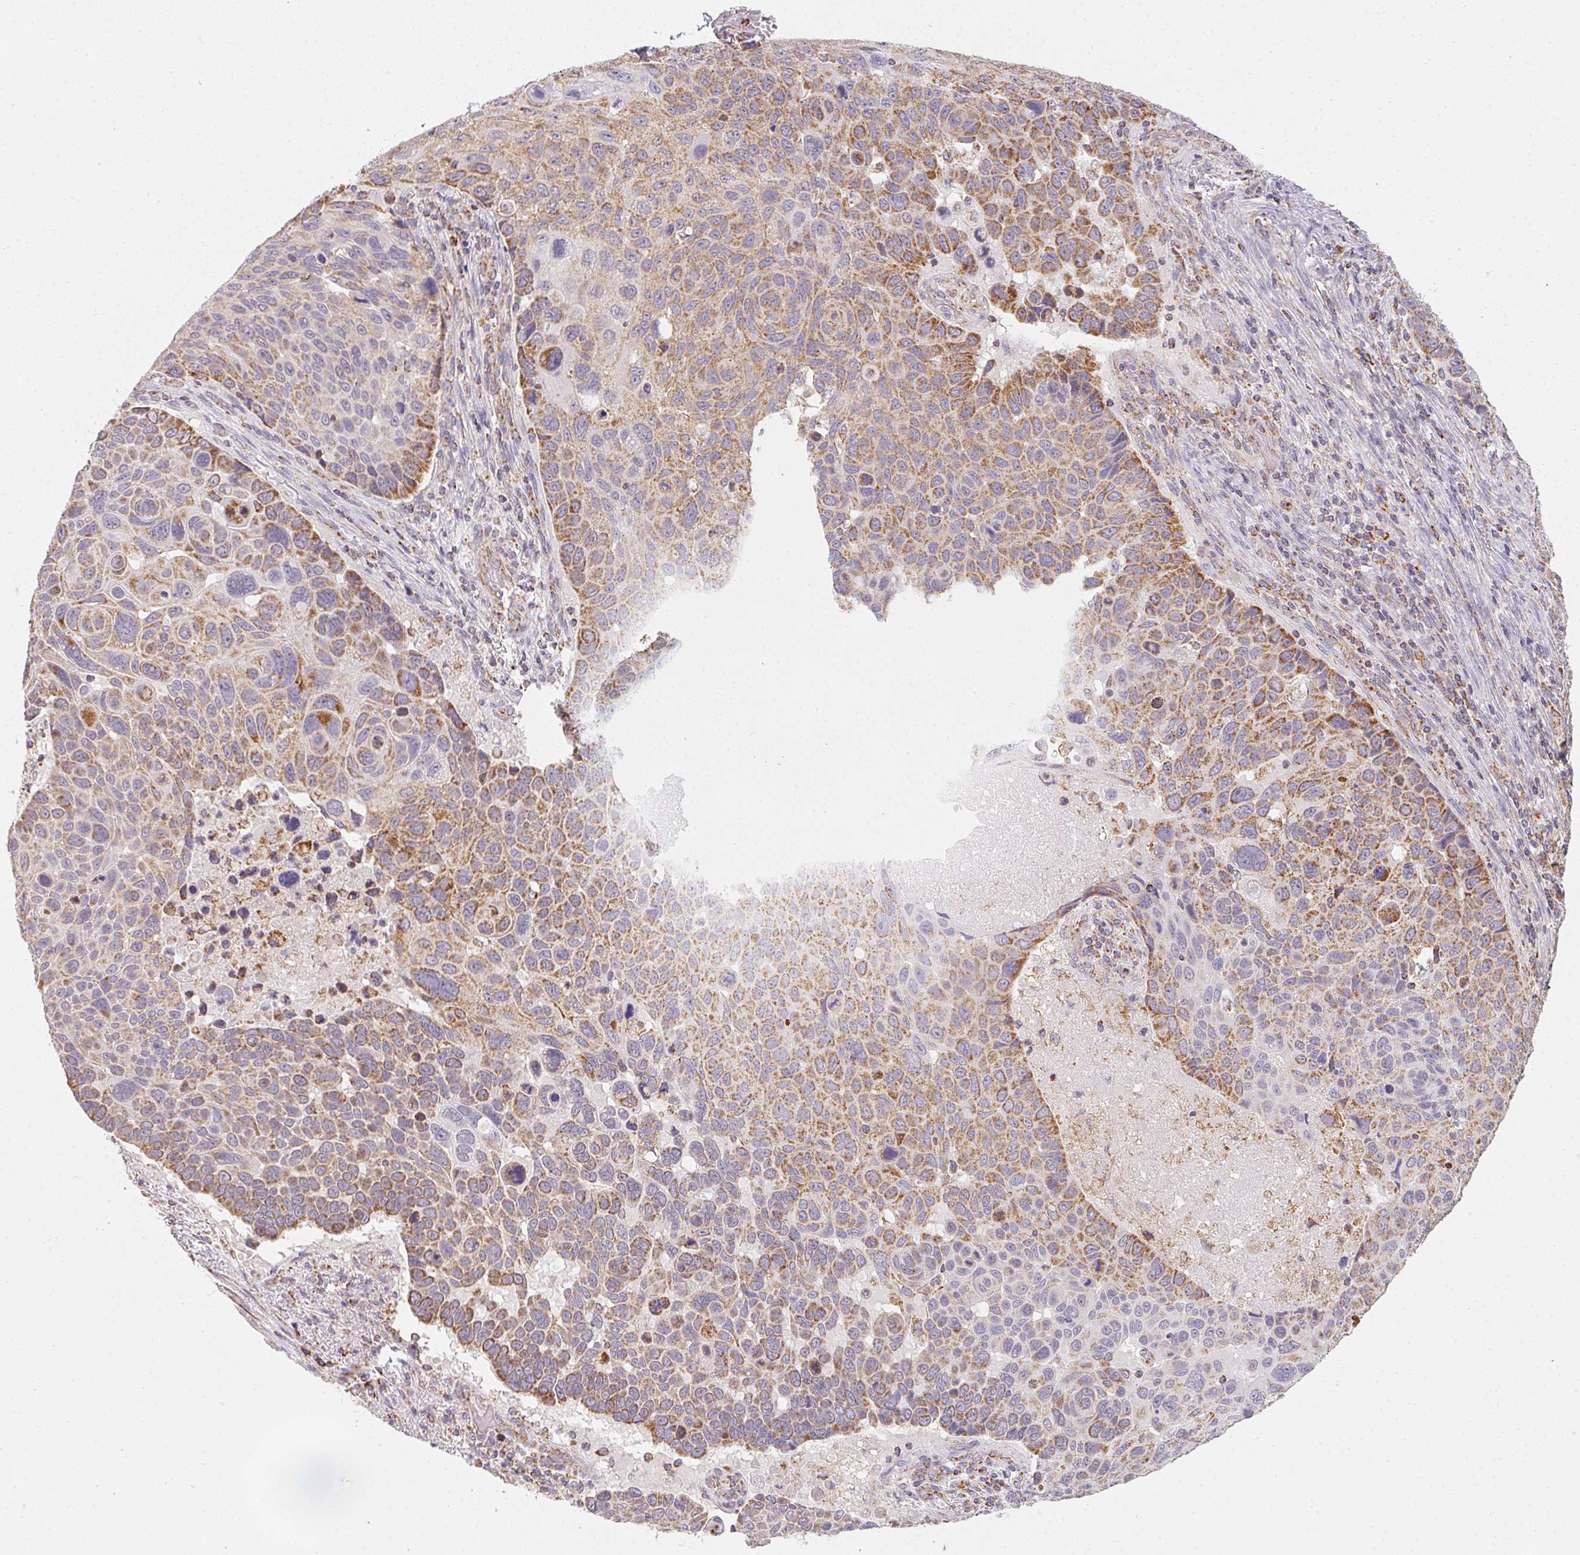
{"staining": {"intensity": "moderate", "quantity": ">75%", "location": "cytoplasmic/membranous"}, "tissue": "lung cancer", "cell_type": "Tumor cells", "image_type": "cancer", "snomed": [{"axis": "morphology", "description": "Squamous cell carcinoma, NOS"}, {"axis": "topography", "description": "Lung"}], "caption": "Immunohistochemistry (IHC) micrograph of neoplastic tissue: lung cancer (squamous cell carcinoma) stained using immunohistochemistry (IHC) demonstrates medium levels of moderate protein expression localized specifically in the cytoplasmic/membranous of tumor cells, appearing as a cytoplasmic/membranous brown color.", "gene": "NDUFS6", "patient": {"sex": "male", "age": 68}}